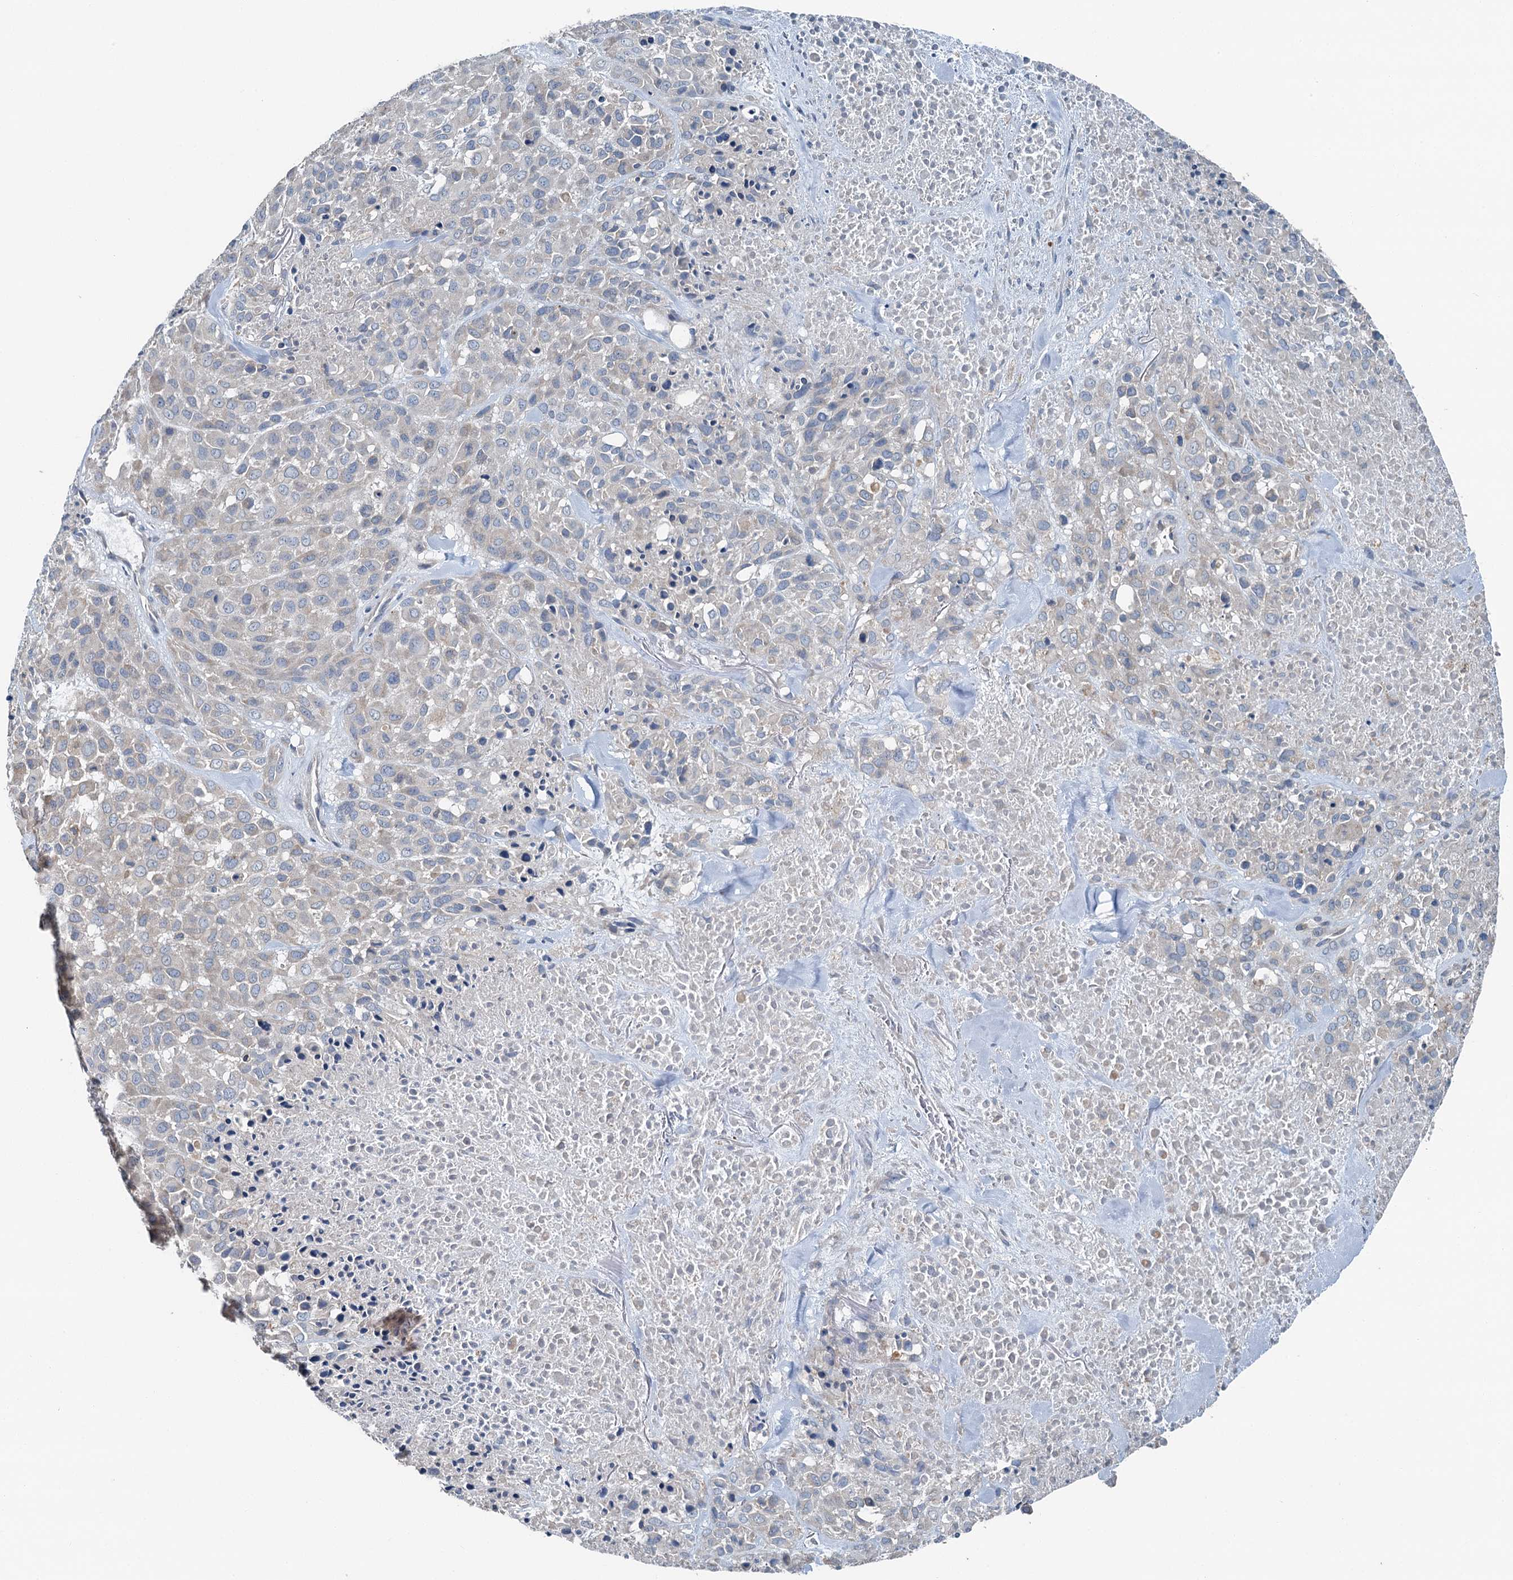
{"staining": {"intensity": "negative", "quantity": "none", "location": "none"}, "tissue": "melanoma", "cell_type": "Tumor cells", "image_type": "cancer", "snomed": [{"axis": "morphology", "description": "Malignant melanoma, Metastatic site"}, {"axis": "topography", "description": "Skin"}], "caption": "High power microscopy histopathology image of an IHC photomicrograph of malignant melanoma (metastatic site), revealing no significant expression in tumor cells. (Brightfield microscopy of DAB immunohistochemistry (IHC) at high magnification).", "gene": "C6orf120", "patient": {"sex": "female", "age": 81}}